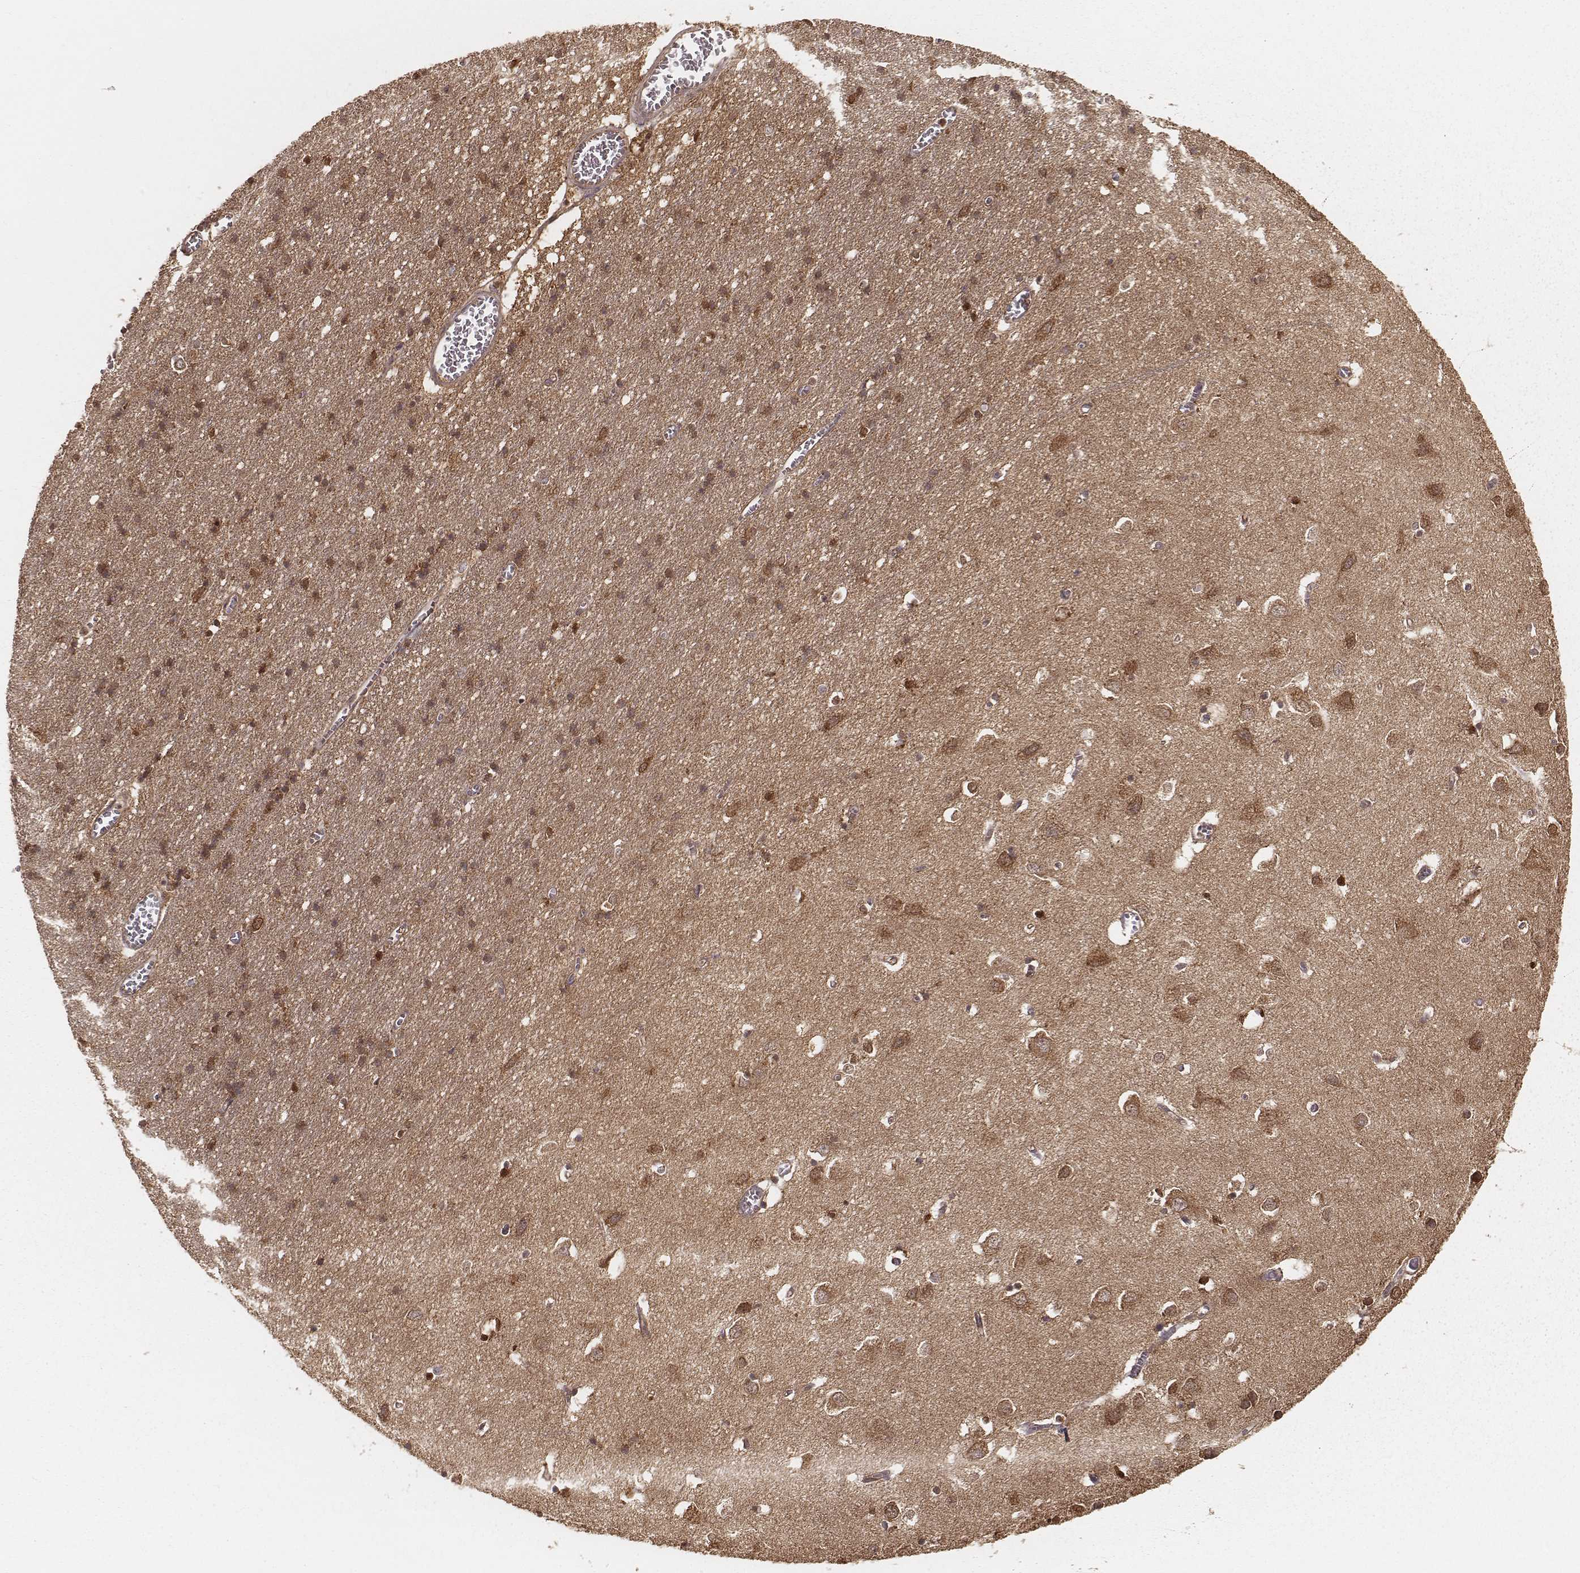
{"staining": {"intensity": "negative", "quantity": "none", "location": "none"}, "tissue": "cerebral cortex", "cell_type": "Endothelial cells", "image_type": "normal", "snomed": [{"axis": "morphology", "description": "Normal tissue, NOS"}, {"axis": "topography", "description": "Cerebral cortex"}], "caption": "This is a image of IHC staining of normal cerebral cortex, which shows no staining in endothelial cells. (Stains: DAB IHC with hematoxylin counter stain, Microscopy: brightfield microscopy at high magnification).", "gene": "CARS1", "patient": {"sex": "male", "age": 70}}